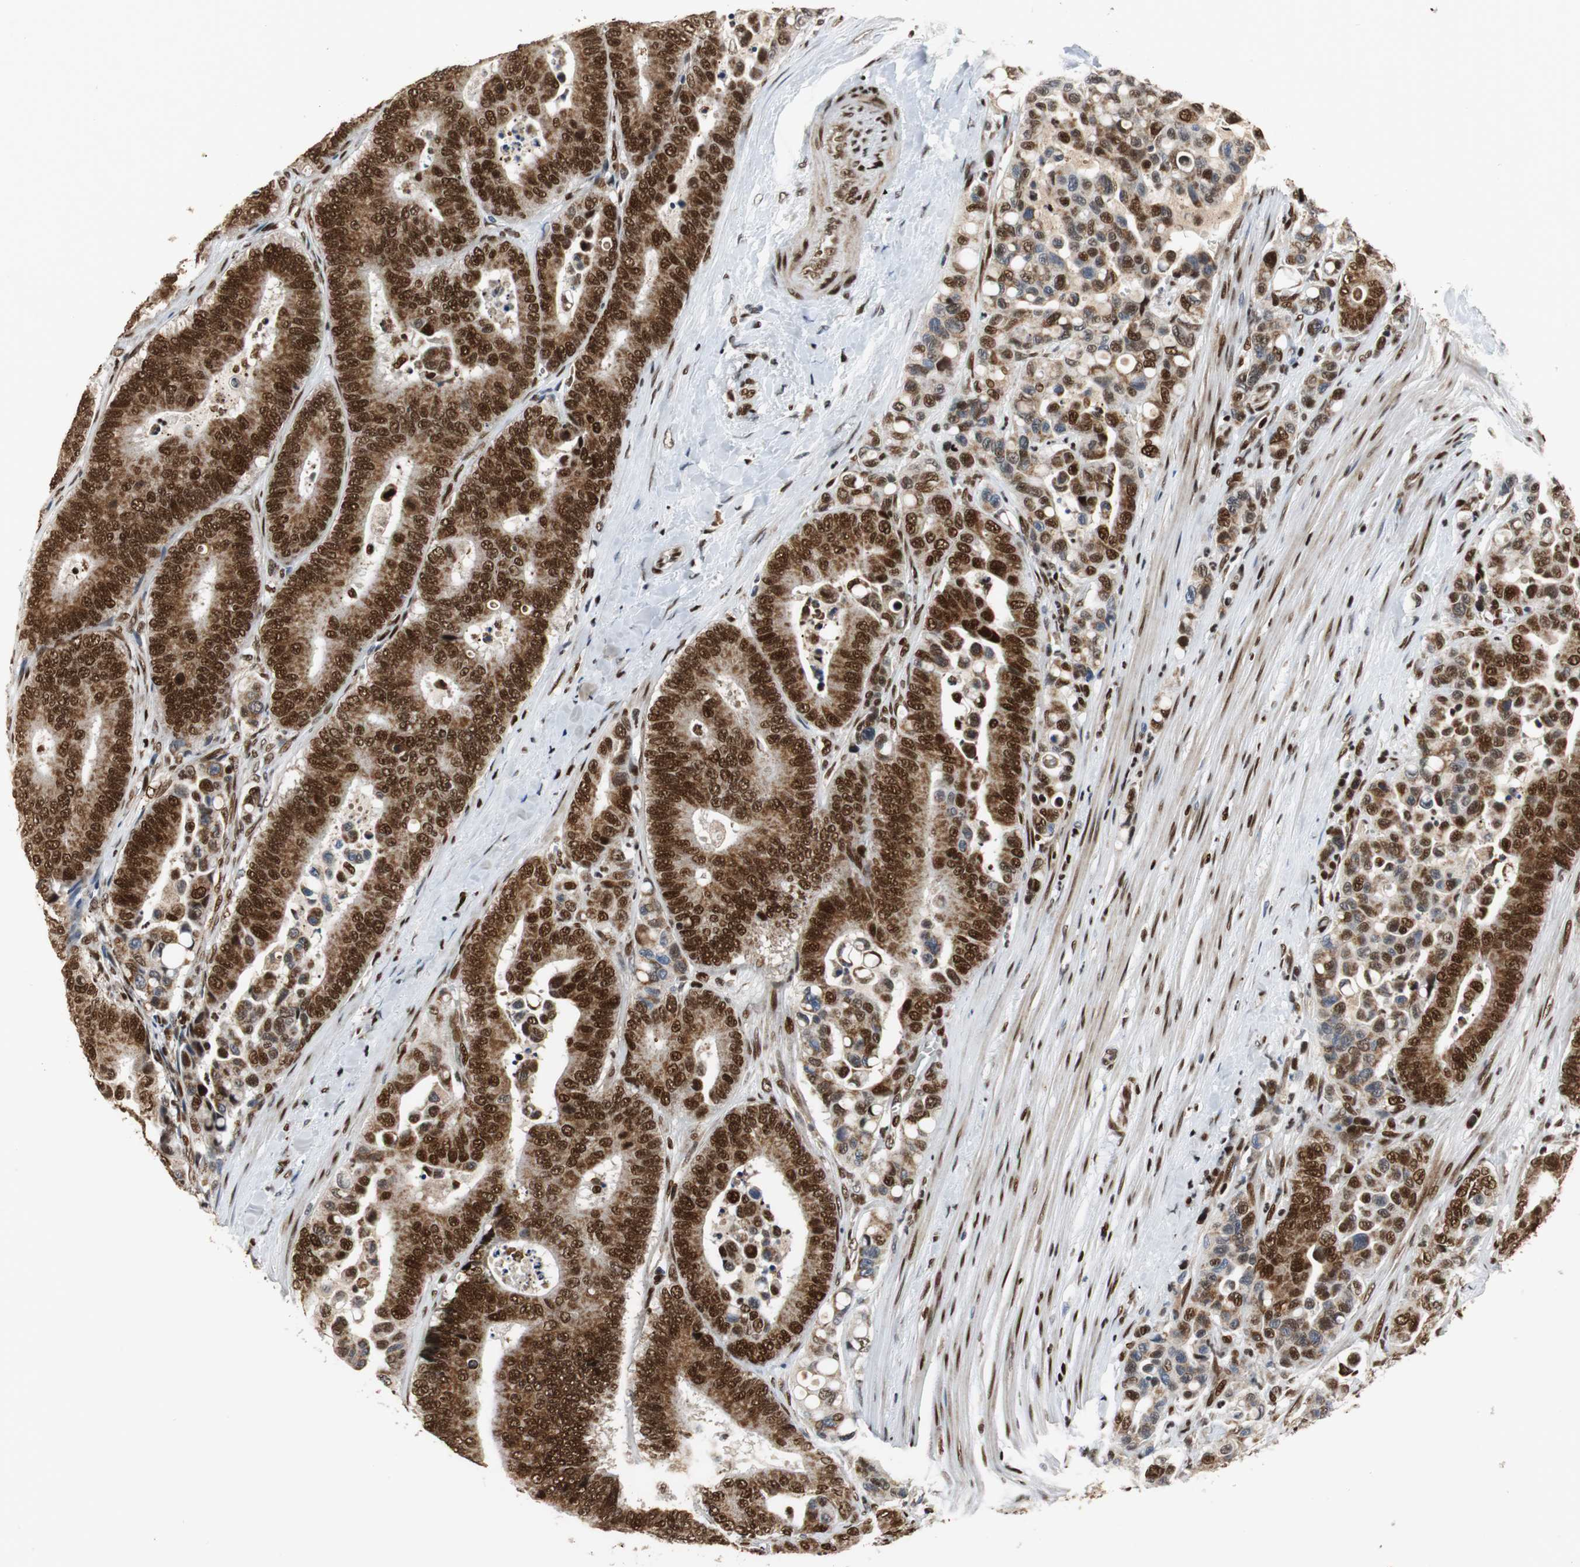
{"staining": {"intensity": "strong", "quantity": ">75%", "location": "cytoplasmic/membranous,nuclear"}, "tissue": "colorectal cancer", "cell_type": "Tumor cells", "image_type": "cancer", "snomed": [{"axis": "morphology", "description": "Normal tissue, NOS"}, {"axis": "morphology", "description": "Adenocarcinoma, NOS"}, {"axis": "topography", "description": "Colon"}], "caption": "Colorectal adenocarcinoma stained for a protein (brown) reveals strong cytoplasmic/membranous and nuclear positive staining in about >75% of tumor cells.", "gene": "HDAC1", "patient": {"sex": "male", "age": 82}}